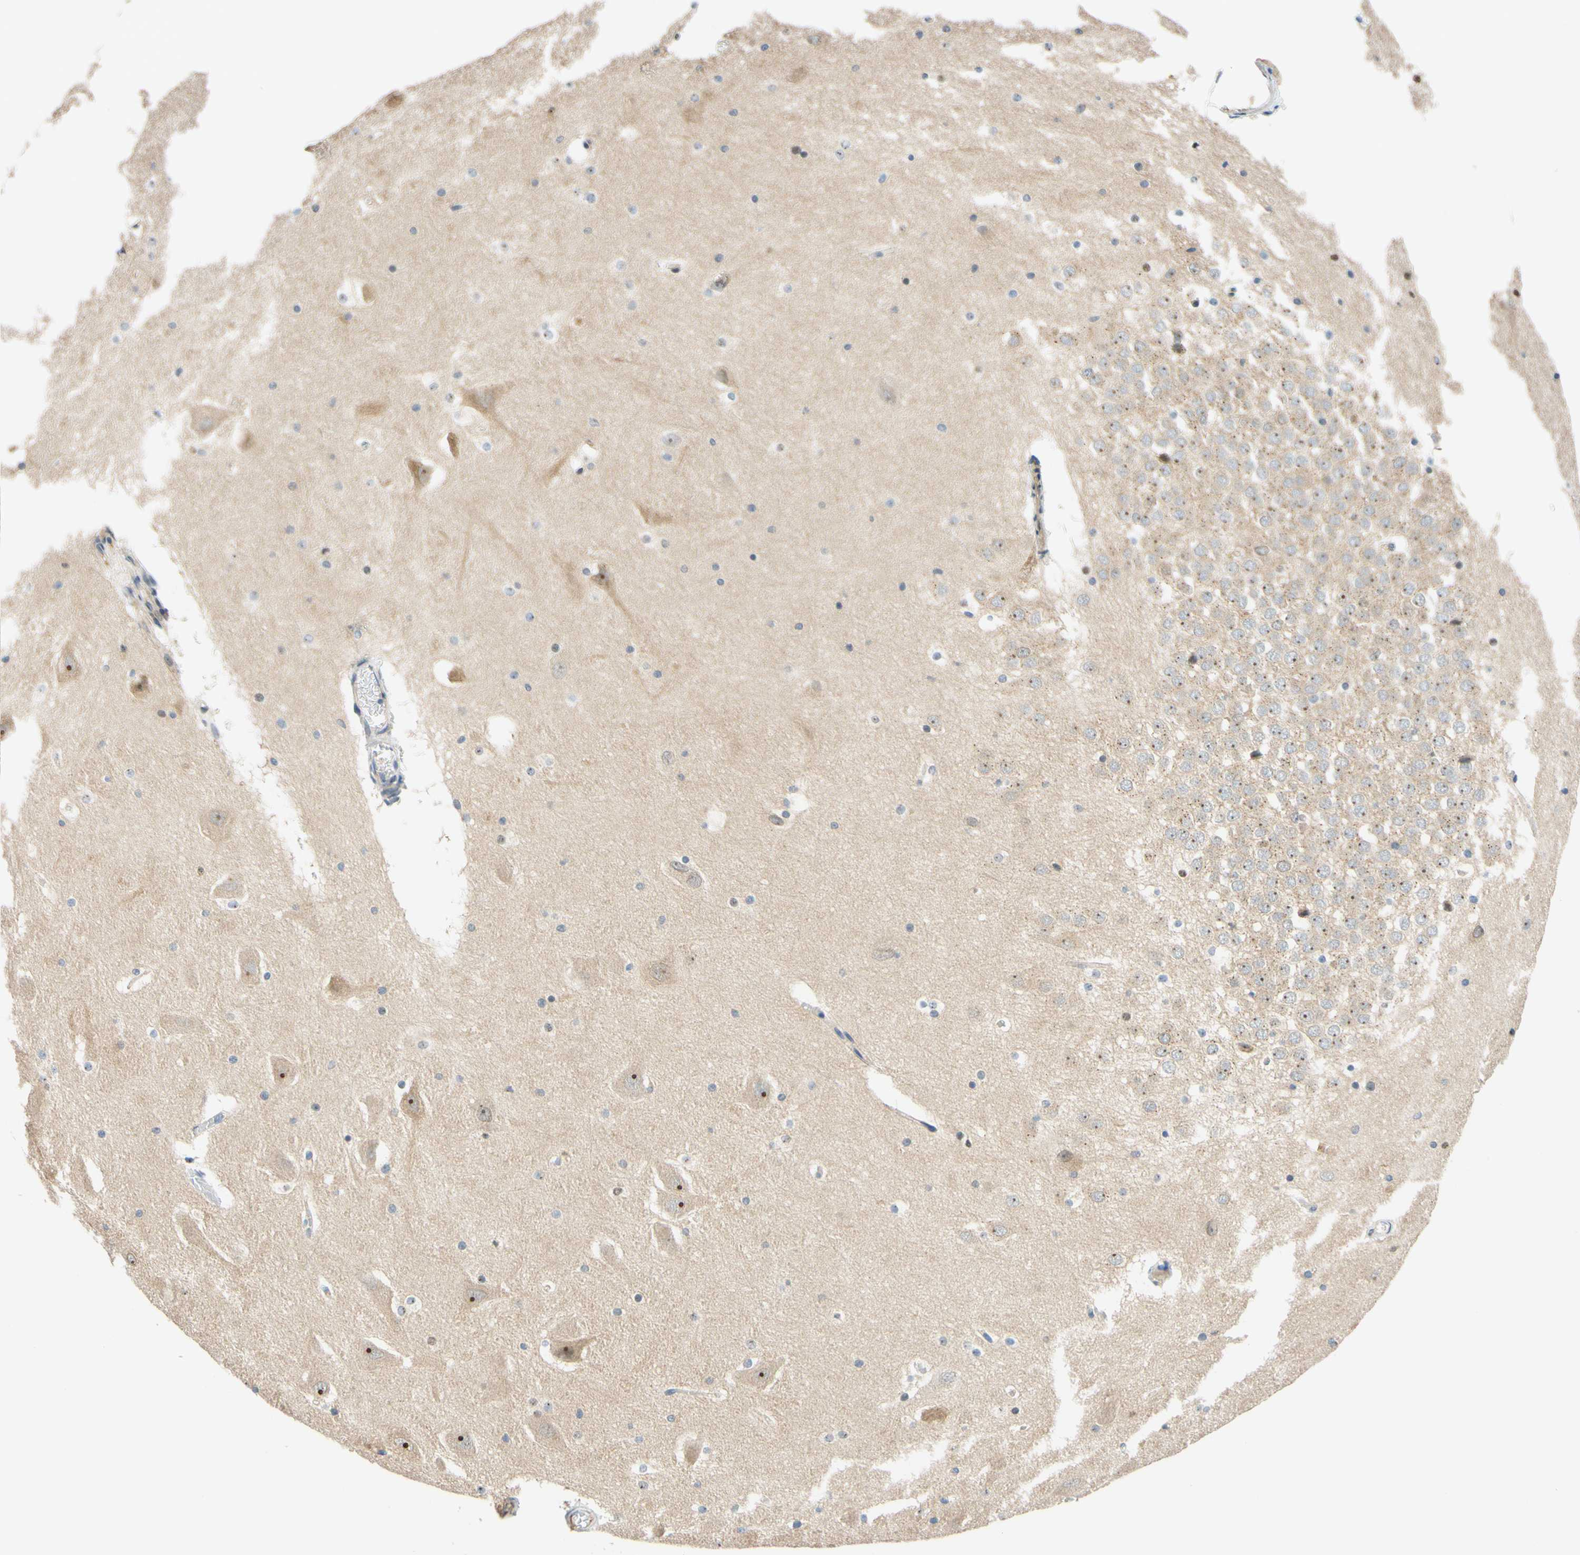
{"staining": {"intensity": "weak", "quantity": "<25%", "location": "cytoplasmic/membranous"}, "tissue": "hippocampus", "cell_type": "Glial cells", "image_type": "normal", "snomed": [{"axis": "morphology", "description": "Normal tissue, NOS"}, {"axis": "topography", "description": "Hippocampus"}], "caption": "Hippocampus stained for a protein using IHC shows no staining glial cells.", "gene": "C2CD2L", "patient": {"sex": "male", "age": 45}}